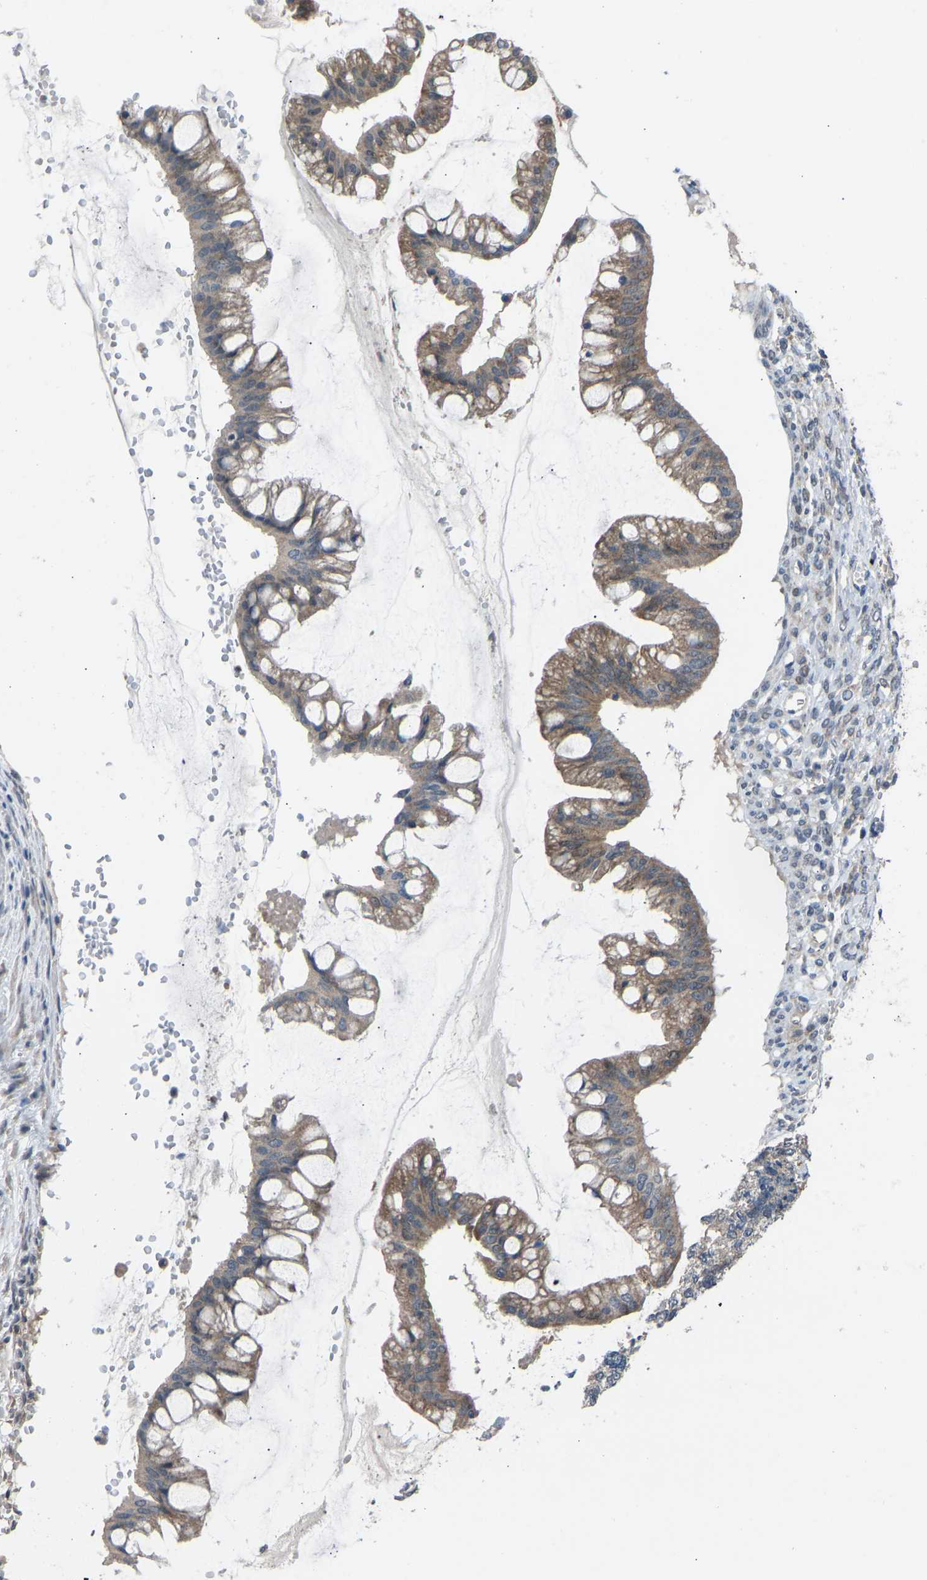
{"staining": {"intensity": "moderate", "quantity": ">75%", "location": "cytoplasmic/membranous"}, "tissue": "ovarian cancer", "cell_type": "Tumor cells", "image_type": "cancer", "snomed": [{"axis": "morphology", "description": "Cystadenocarcinoma, mucinous, NOS"}, {"axis": "topography", "description": "Ovary"}], "caption": "High-magnification brightfield microscopy of mucinous cystadenocarcinoma (ovarian) stained with DAB (3,3'-diaminobenzidine) (brown) and counterstained with hematoxylin (blue). tumor cells exhibit moderate cytoplasmic/membranous expression is seen in about>75% of cells.", "gene": "CDK2AP1", "patient": {"sex": "female", "age": 73}}